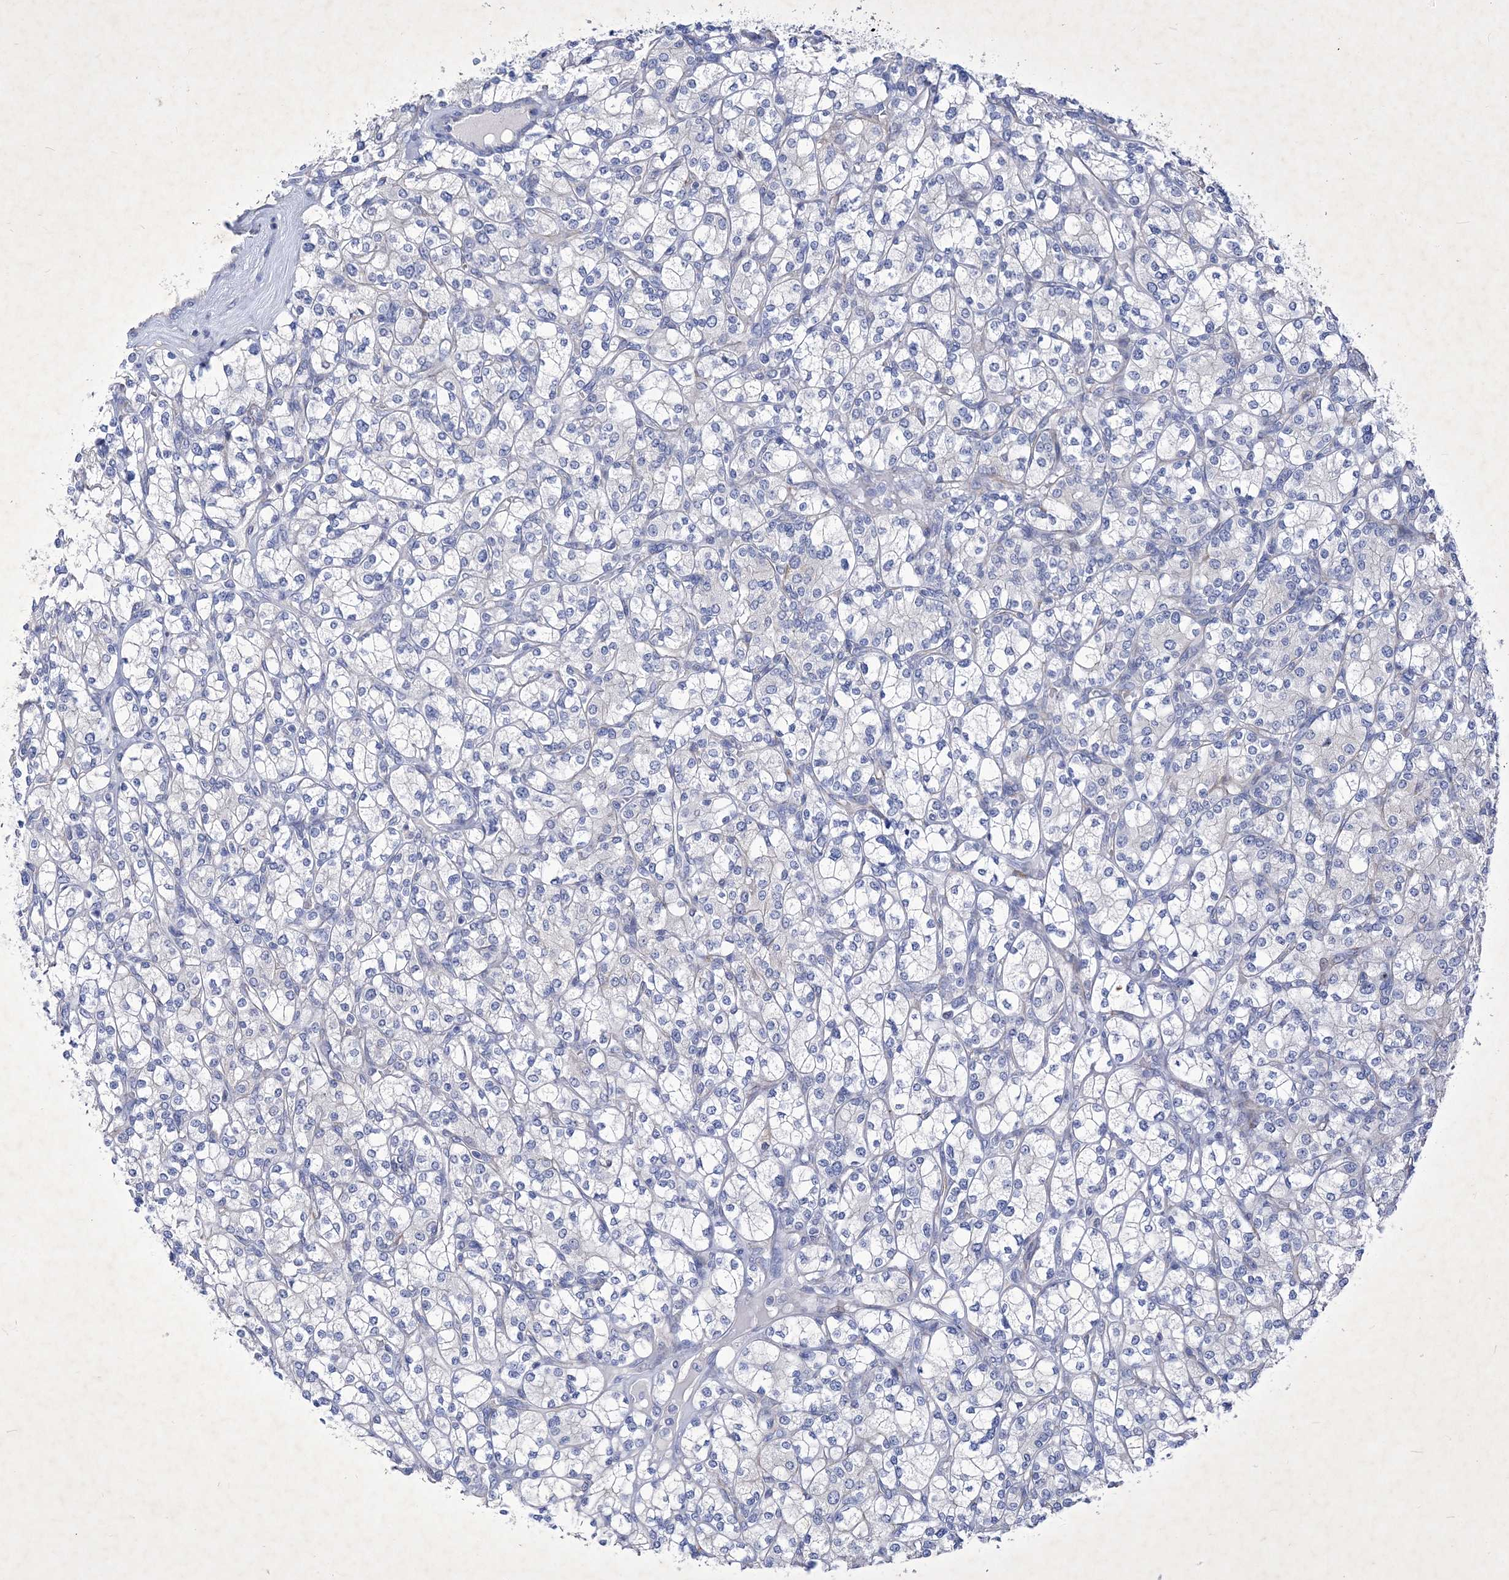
{"staining": {"intensity": "negative", "quantity": "none", "location": "none"}, "tissue": "renal cancer", "cell_type": "Tumor cells", "image_type": "cancer", "snomed": [{"axis": "morphology", "description": "Adenocarcinoma, NOS"}, {"axis": "topography", "description": "Kidney"}], "caption": "DAB (3,3'-diaminobenzidine) immunohistochemical staining of renal cancer (adenocarcinoma) shows no significant expression in tumor cells. (Stains: DAB (3,3'-diaminobenzidine) immunohistochemistry (IHC) with hematoxylin counter stain, Microscopy: brightfield microscopy at high magnification).", "gene": "GPN1", "patient": {"sex": "male", "age": 77}}